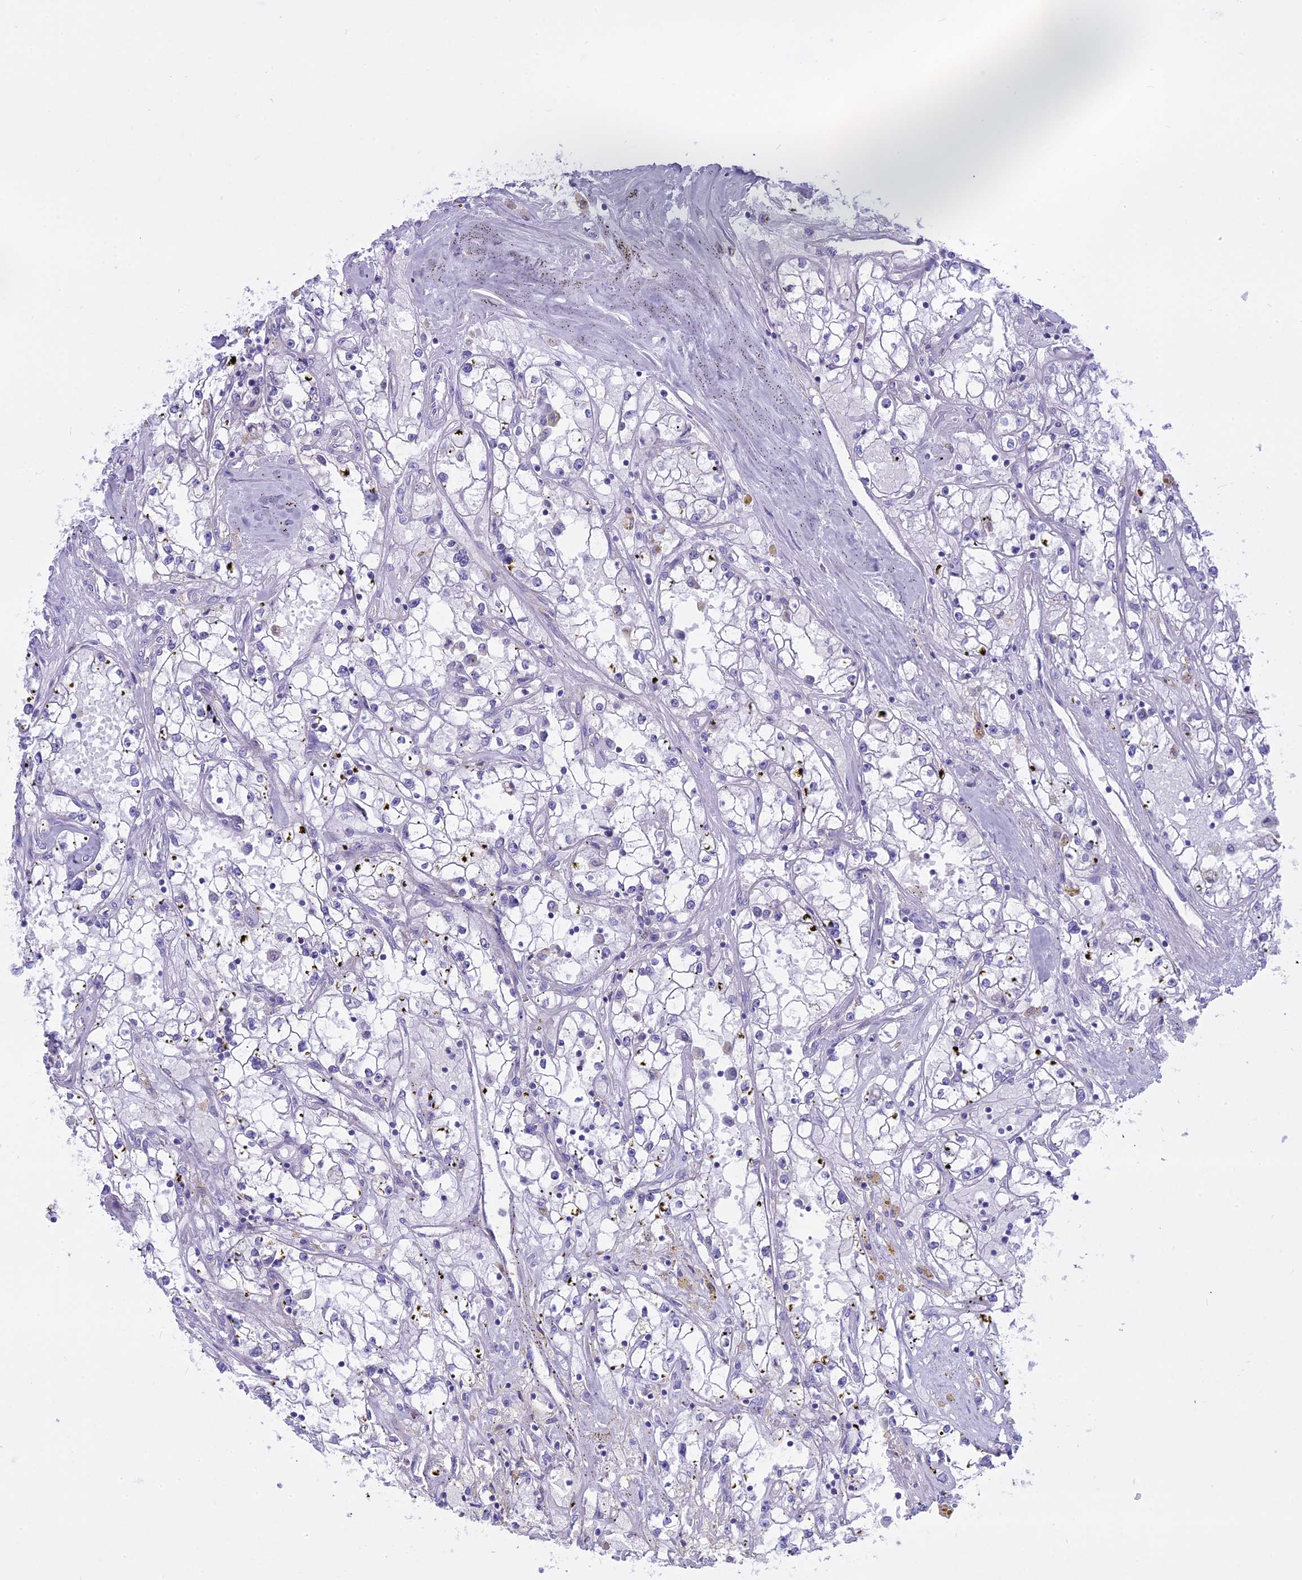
{"staining": {"intensity": "negative", "quantity": "none", "location": "none"}, "tissue": "renal cancer", "cell_type": "Tumor cells", "image_type": "cancer", "snomed": [{"axis": "morphology", "description": "Adenocarcinoma, NOS"}, {"axis": "topography", "description": "Kidney"}], "caption": "Tumor cells show no significant protein positivity in renal cancer.", "gene": "AHCYL1", "patient": {"sex": "male", "age": 56}}